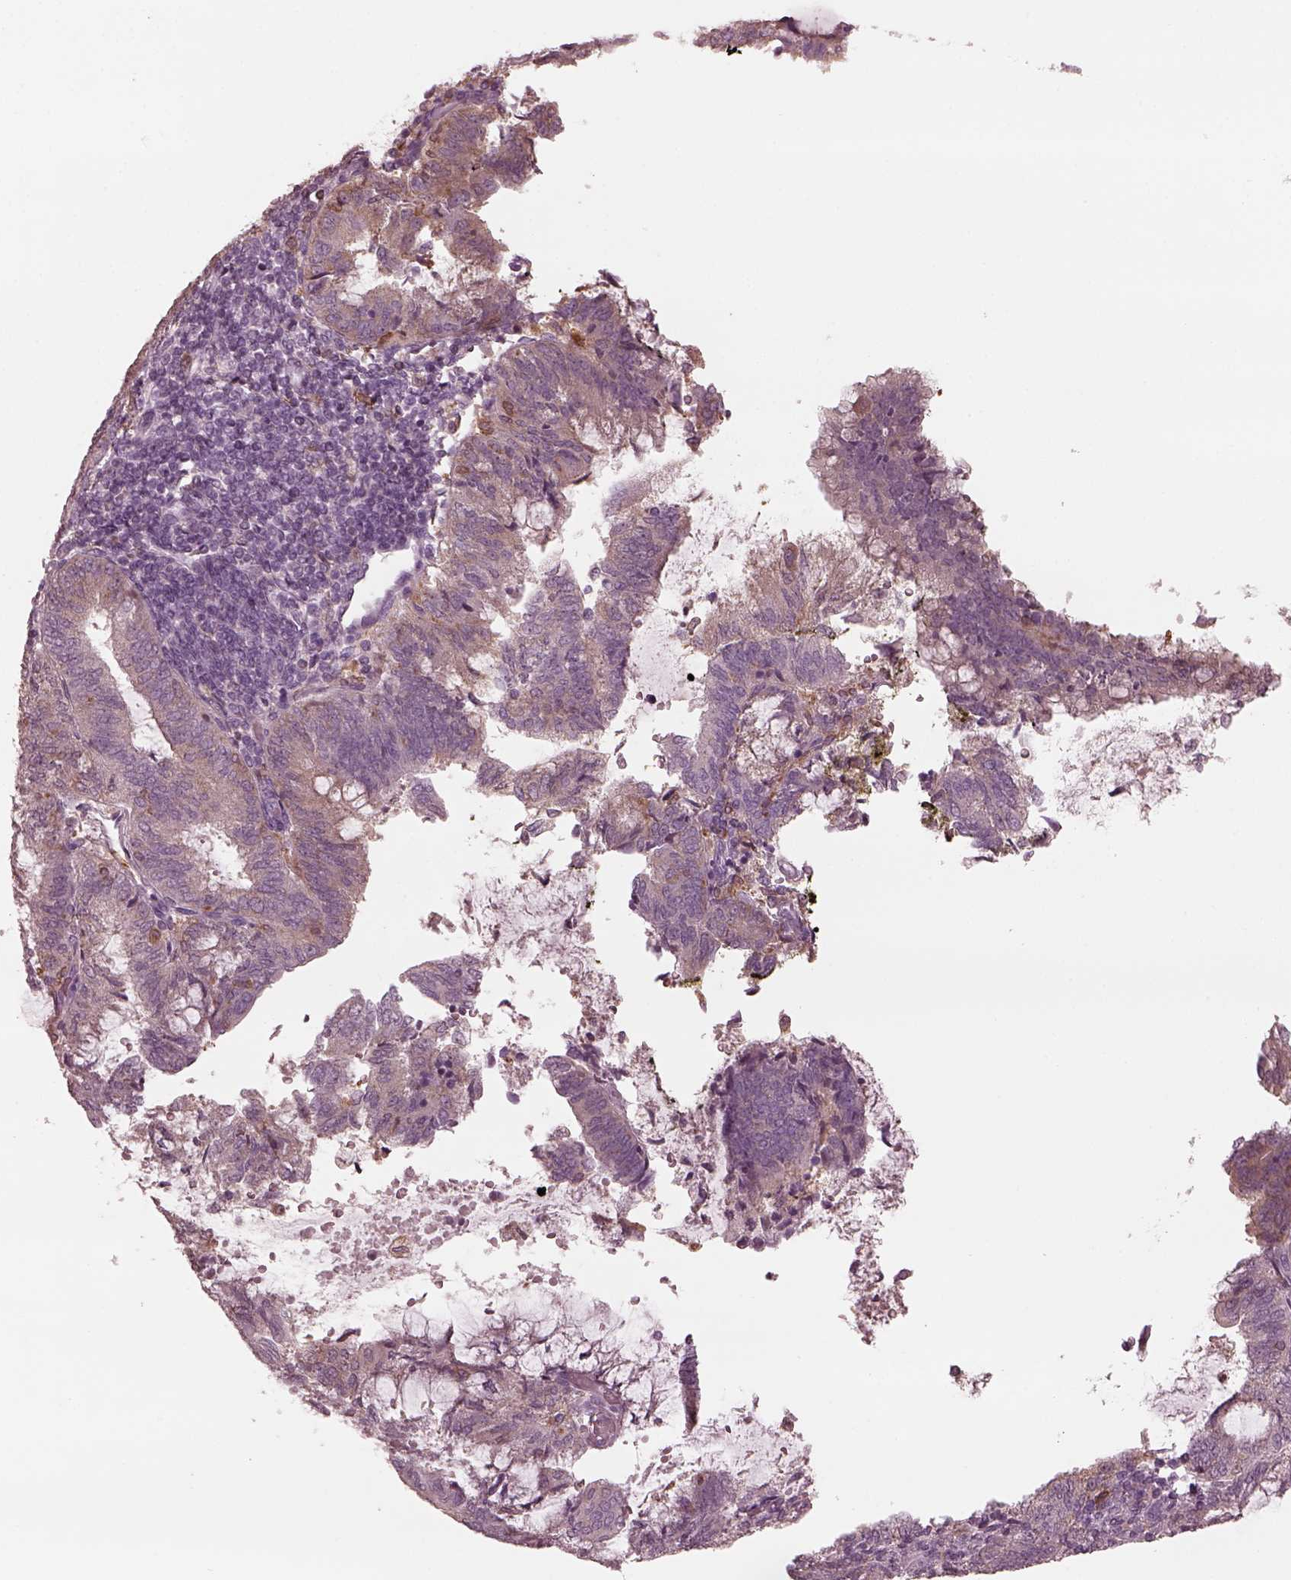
{"staining": {"intensity": "moderate", "quantity": "<25%", "location": "cytoplasmic/membranous"}, "tissue": "endometrial cancer", "cell_type": "Tumor cells", "image_type": "cancer", "snomed": [{"axis": "morphology", "description": "Adenocarcinoma, NOS"}, {"axis": "topography", "description": "Endometrium"}], "caption": "Adenocarcinoma (endometrial) stained for a protein (brown) shows moderate cytoplasmic/membranous positive expression in approximately <25% of tumor cells.", "gene": "PSTPIP2", "patient": {"sex": "female", "age": 65}}